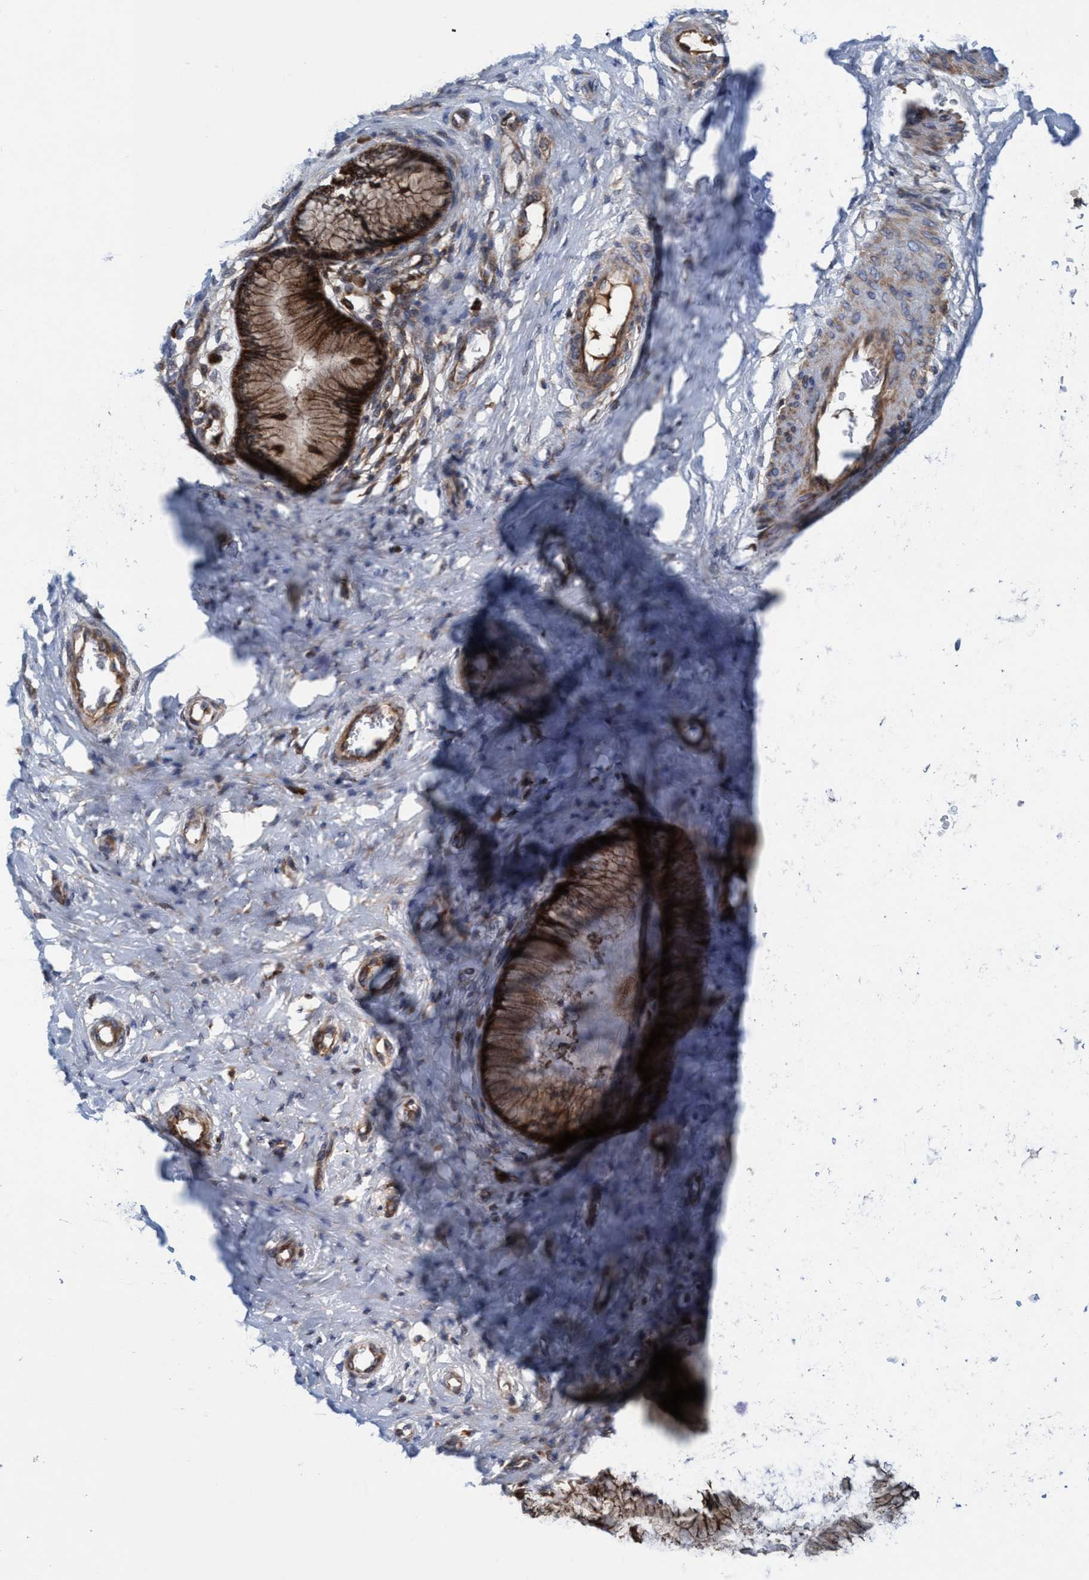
{"staining": {"intensity": "moderate", "quantity": ">75%", "location": "cytoplasmic/membranous"}, "tissue": "cervix", "cell_type": "Glandular cells", "image_type": "normal", "snomed": [{"axis": "morphology", "description": "Normal tissue, NOS"}, {"axis": "topography", "description": "Cervix"}], "caption": "This is a photomicrograph of immunohistochemistry staining of unremarkable cervix, which shows moderate expression in the cytoplasmic/membranous of glandular cells.", "gene": "SLC16A3", "patient": {"sex": "female", "age": 55}}